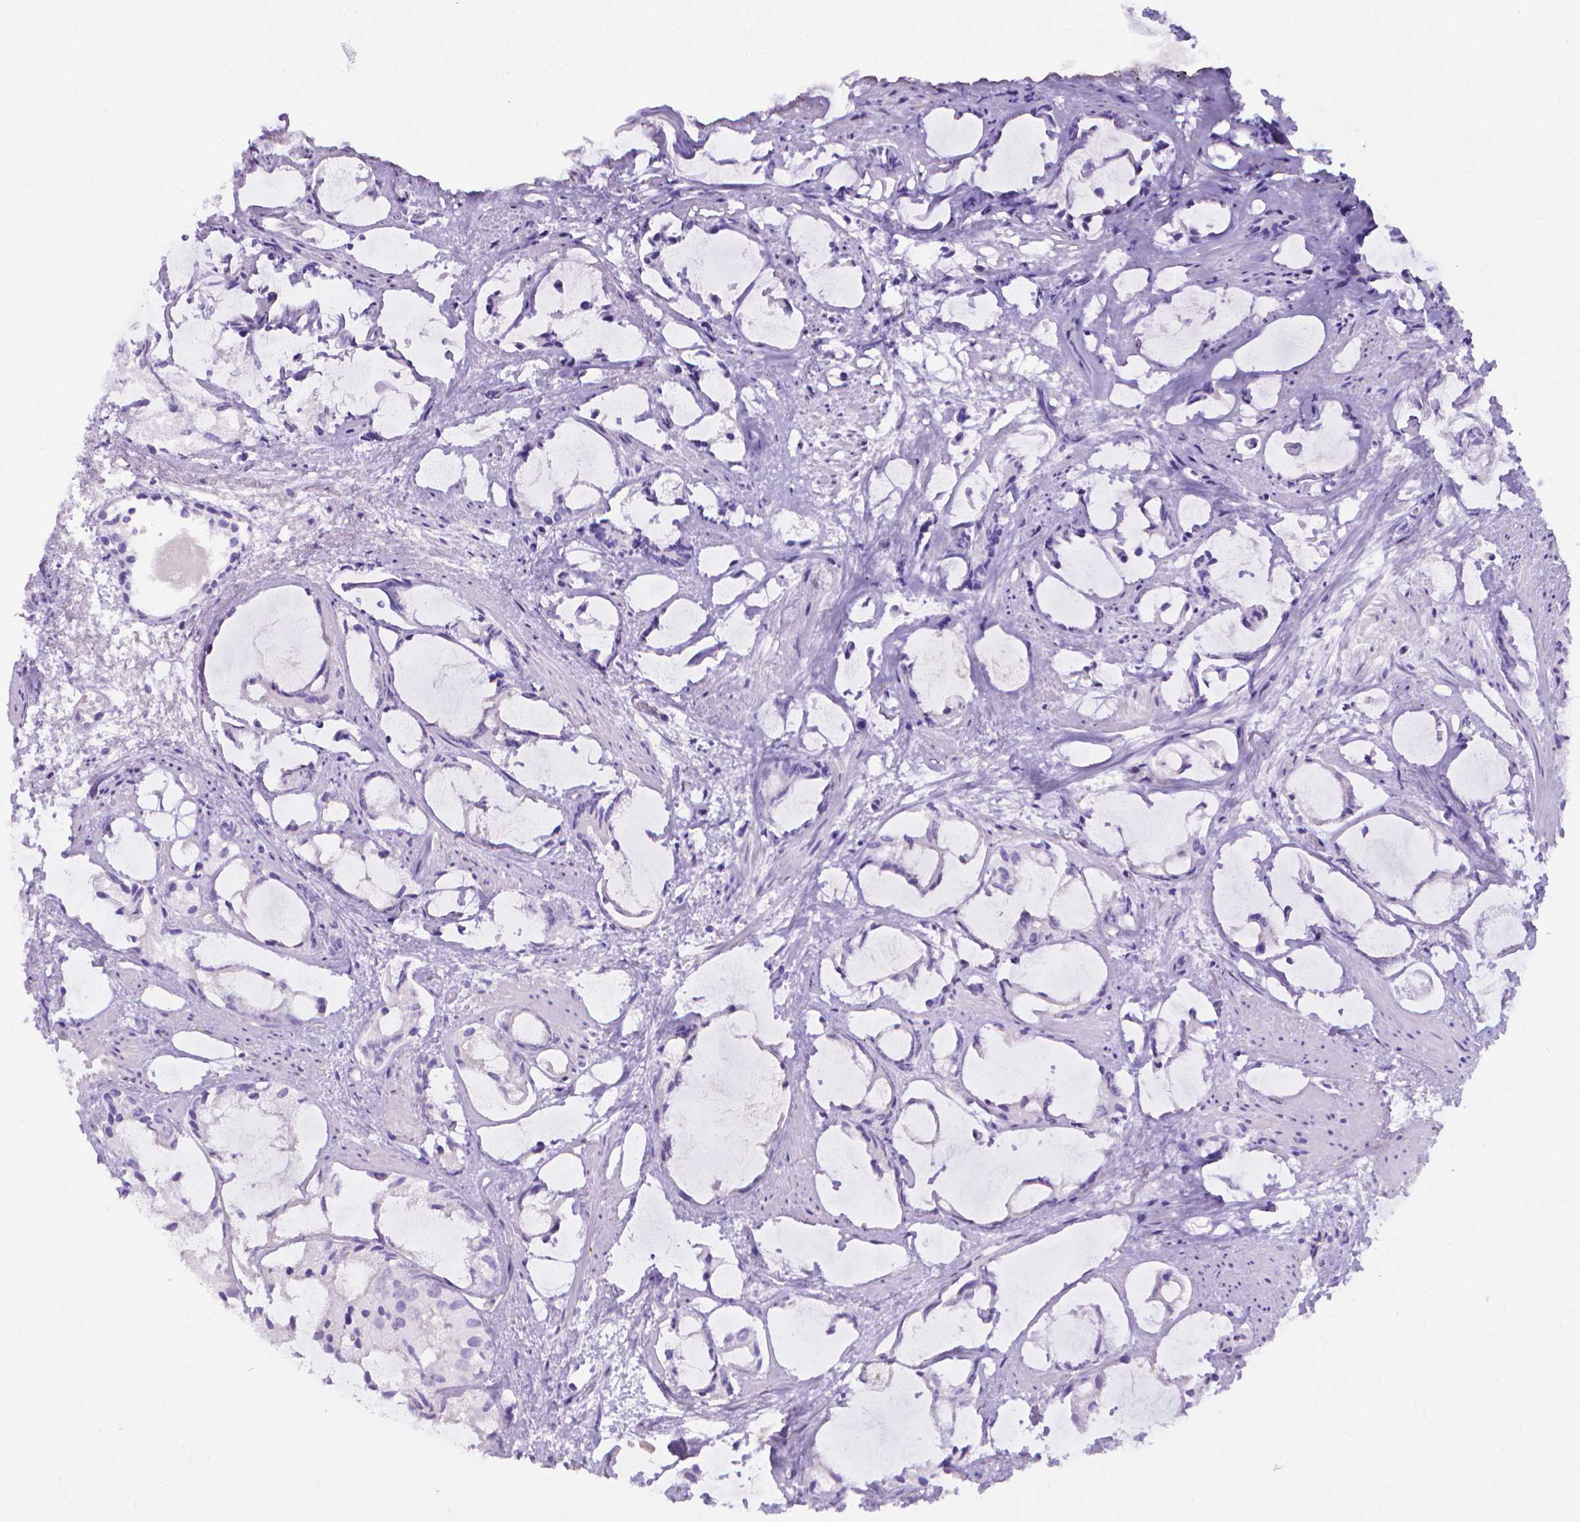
{"staining": {"intensity": "negative", "quantity": "none", "location": "none"}, "tissue": "prostate cancer", "cell_type": "Tumor cells", "image_type": "cancer", "snomed": [{"axis": "morphology", "description": "Adenocarcinoma, High grade"}, {"axis": "topography", "description": "Prostate"}], "caption": "A high-resolution image shows immunohistochemistry staining of prostate cancer, which reveals no significant staining in tumor cells.", "gene": "CLIC4", "patient": {"sex": "male", "age": 85}}